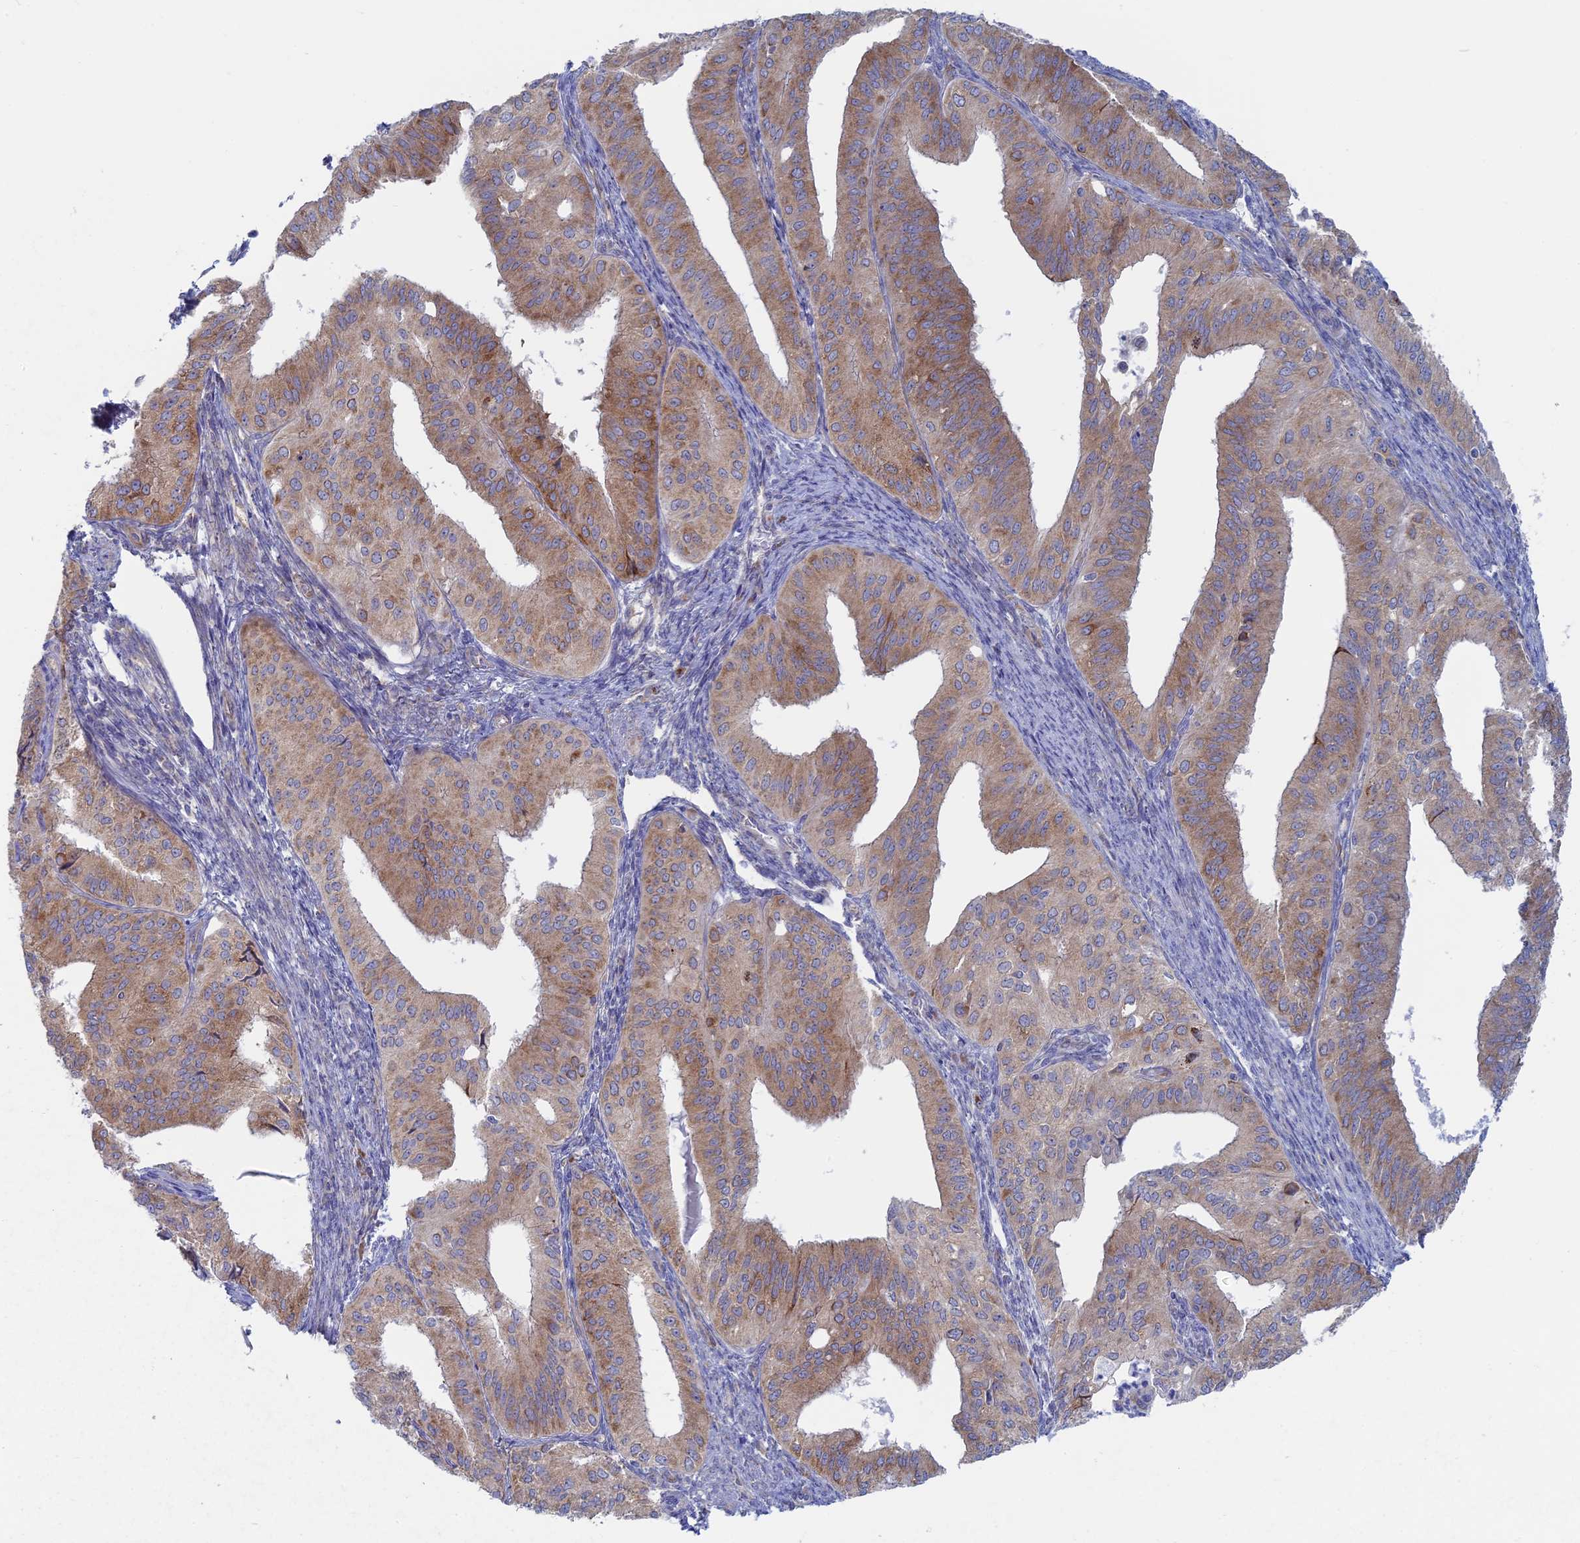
{"staining": {"intensity": "moderate", "quantity": ">75%", "location": "cytoplasmic/membranous"}, "tissue": "endometrial cancer", "cell_type": "Tumor cells", "image_type": "cancer", "snomed": [{"axis": "morphology", "description": "Adenocarcinoma, NOS"}, {"axis": "topography", "description": "Endometrium"}], "caption": "Endometrial cancer stained for a protein demonstrates moderate cytoplasmic/membranous positivity in tumor cells.", "gene": "TBC1D30", "patient": {"sex": "female", "age": 50}}